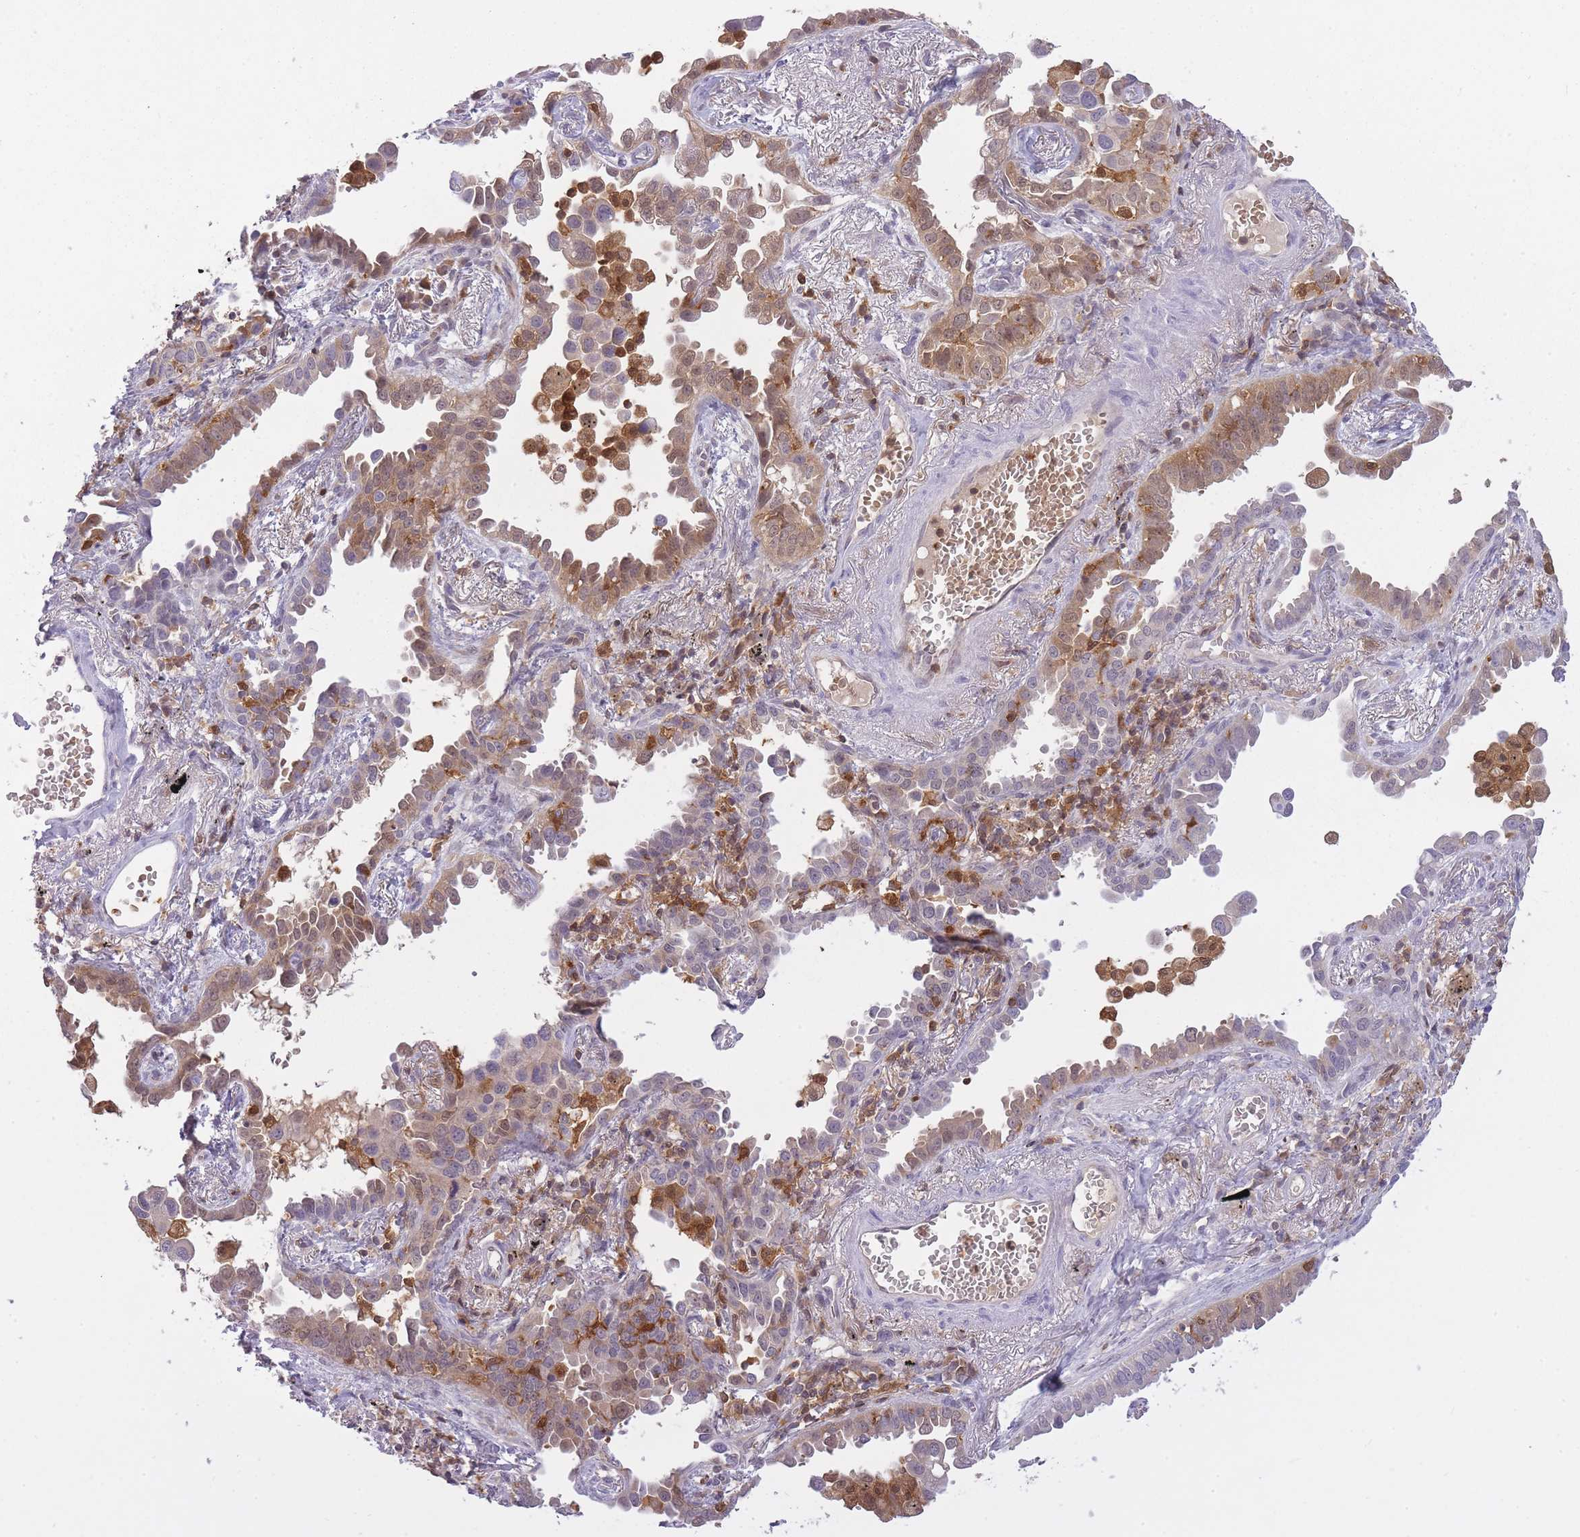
{"staining": {"intensity": "moderate", "quantity": "25%-75%", "location": "cytoplasmic/membranous,nuclear"}, "tissue": "lung cancer", "cell_type": "Tumor cells", "image_type": "cancer", "snomed": [{"axis": "morphology", "description": "Adenocarcinoma, NOS"}, {"axis": "topography", "description": "Lung"}], "caption": "Lung cancer stained with a brown dye reveals moderate cytoplasmic/membranous and nuclear positive expression in approximately 25%-75% of tumor cells.", "gene": "CXorf38", "patient": {"sex": "male", "age": 67}}